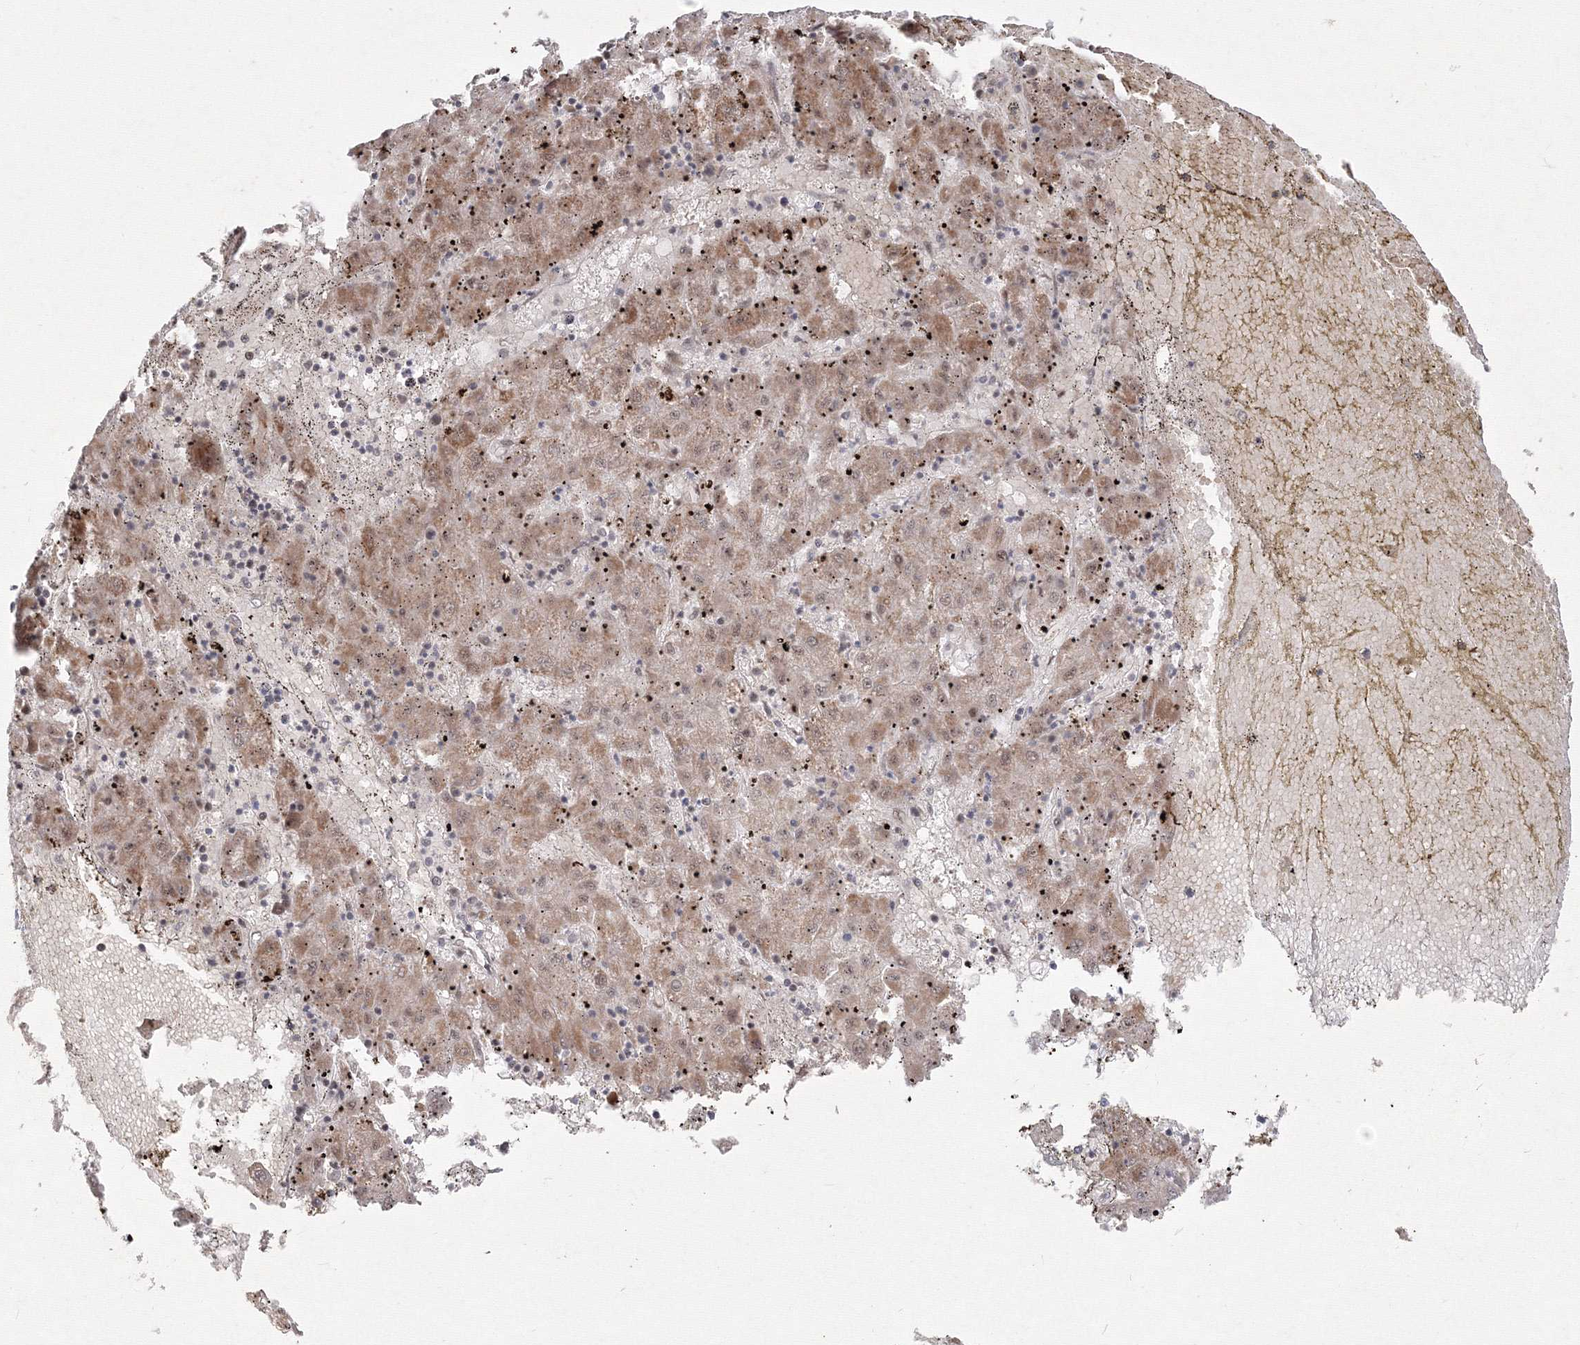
{"staining": {"intensity": "moderate", "quantity": "25%-75%", "location": "cytoplasmic/membranous"}, "tissue": "liver cancer", "cell_type": "Tumor cells", "image_type": "cancer", "snomed": [{"axis": "morphology", "description": "Carcinoma, Hepatocellular, NOS"}, {"axis": "topography", "description": "Liver"}], "caption": "This micrograph exhibits immunohistochemistry staining of human hepatocellular carcinoma (liver), with medium moderate cytoplasmic/membranous staining in approximately 25%-75% of tumor cells.", "gene": "COPS4", "patient": {"sex": "male", "age": 72}}